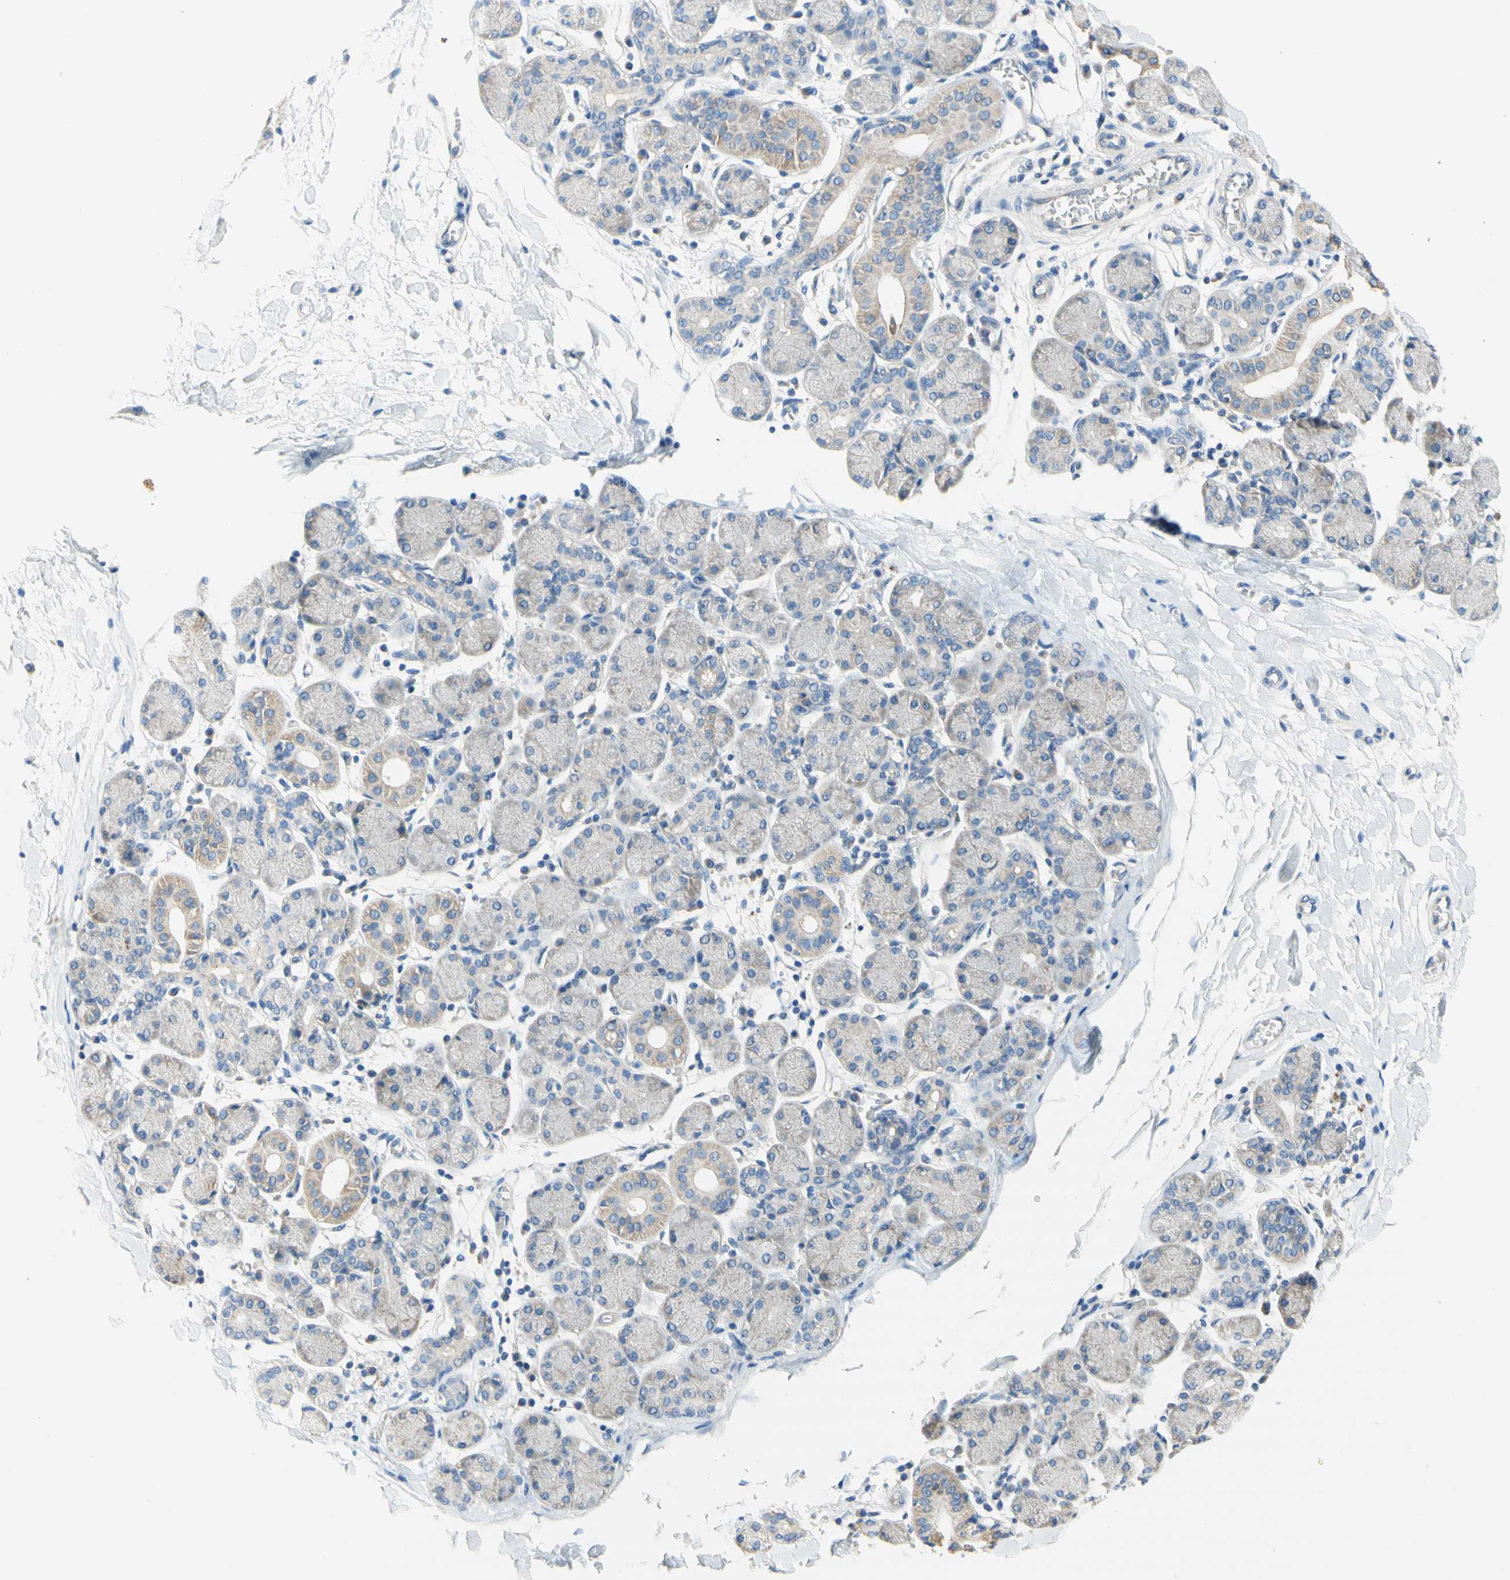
{"staining": {"intensity": "negative", "quantity": "none", "location": "none"}, "tissue": "salivary gland", "cell_type": "Glandular cells", "image_type": "normal", "snomed": [{"axis": "morphology", "description": "Normal tissue, NOS"}, {"axis": "topography", "description": "Salivary gland"}], "caption": "Glandular cells show no significant protein expression in unremarkable salivary gland. Nuclei are stained in blue.", "gene": "F3", "patient": {"sex": "female", "age": 24}}